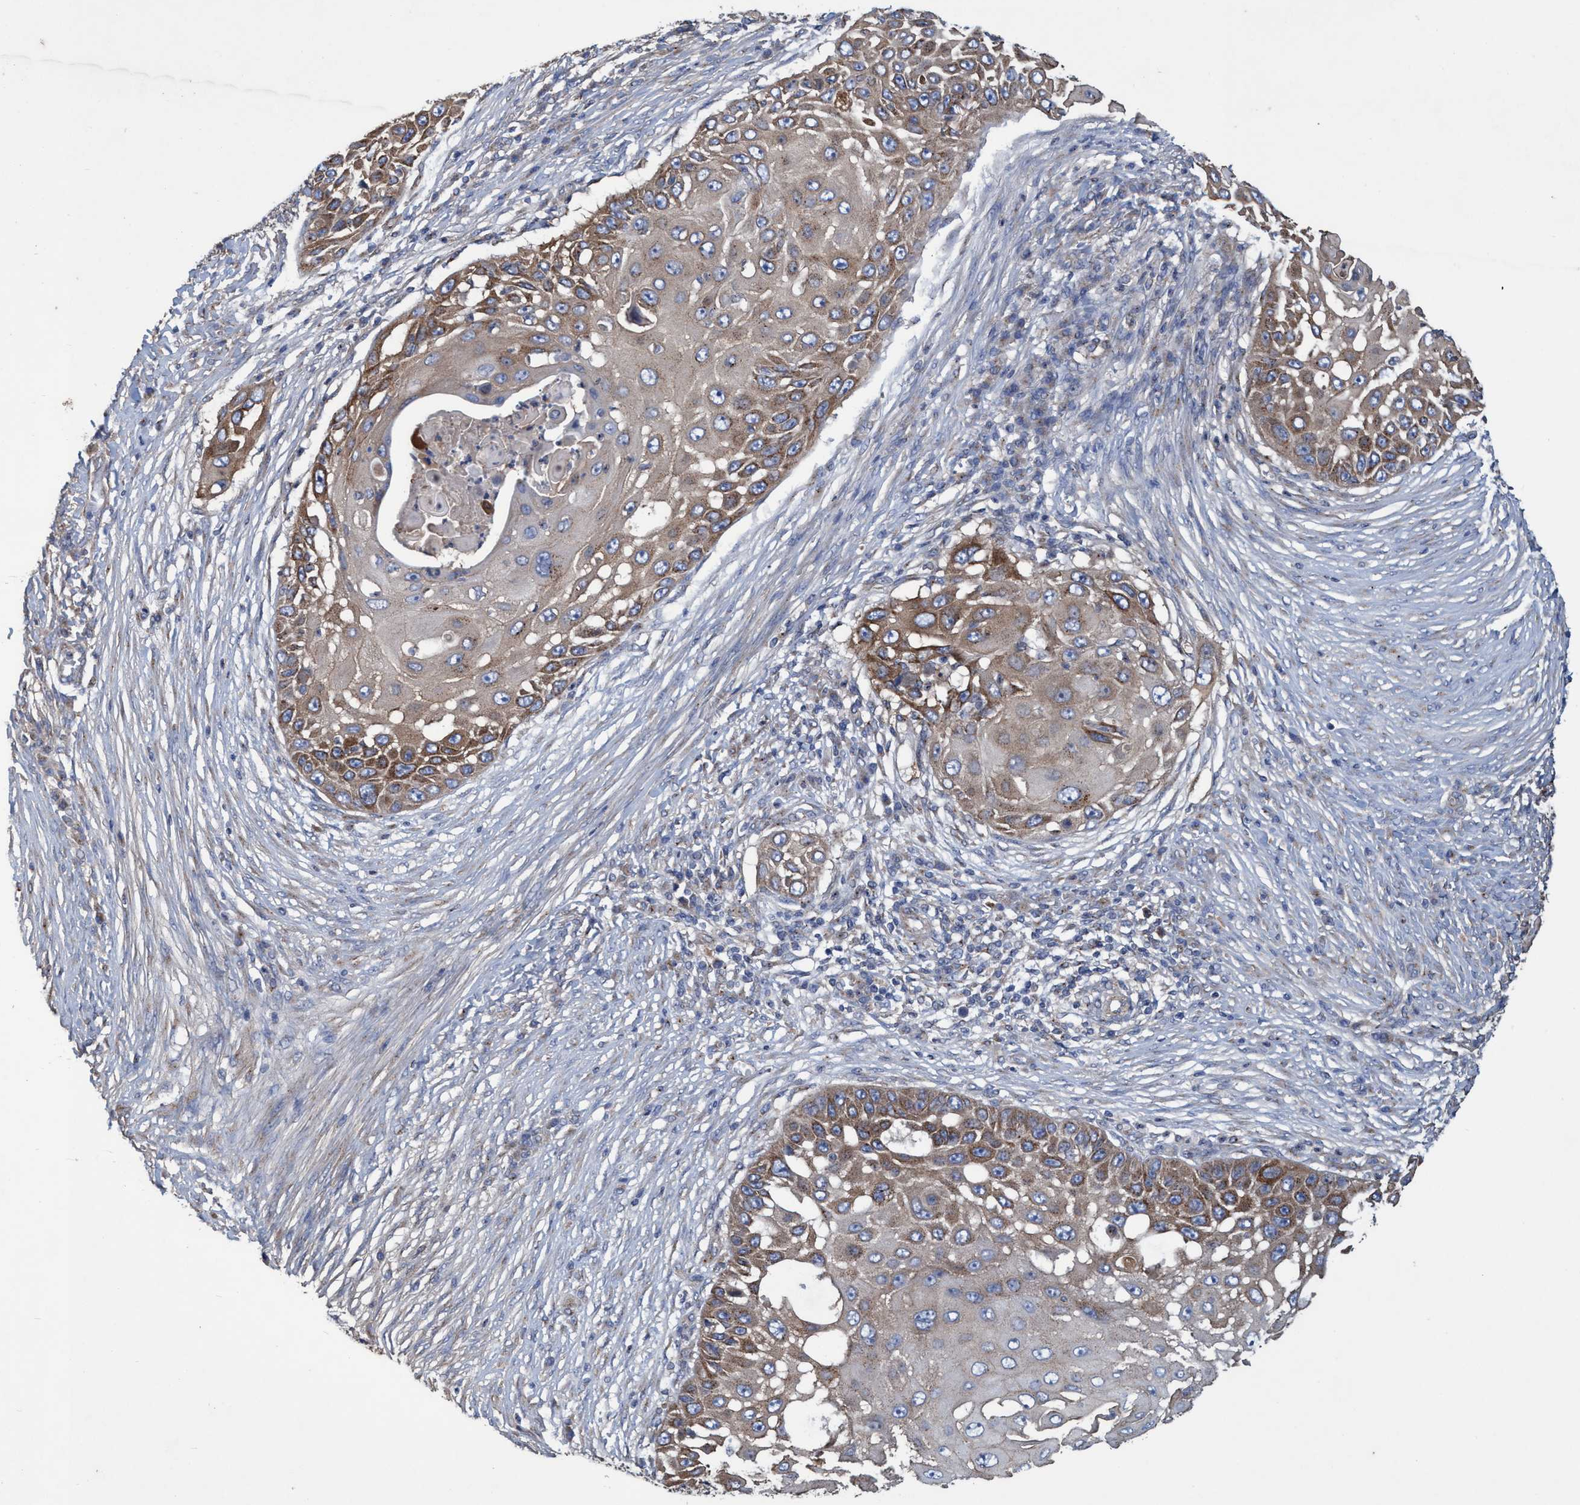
{"staining": {"intensity": "moderate", "quantity": ">75%", "location": "cytoplasmic/membranous"}, "tissue": "skin cancer", "cell_type": "Tumor cells", "image_type": "cancer", "snomed": [{"axis": "morphology", "description": "Squamous cell carcinoma, NOS"}, {"axis": "topography", "description": "Skin"}], "caption": "High-power microscopy captured an immunohistochemistry micrograph of squamous cell carcinoma (skin), revealing moderate cytoplasmic/membranous positivity in approximately >75% of tumor cells.", "gene": "BICD2", "patient": {"sex": "female", "age": 44}}